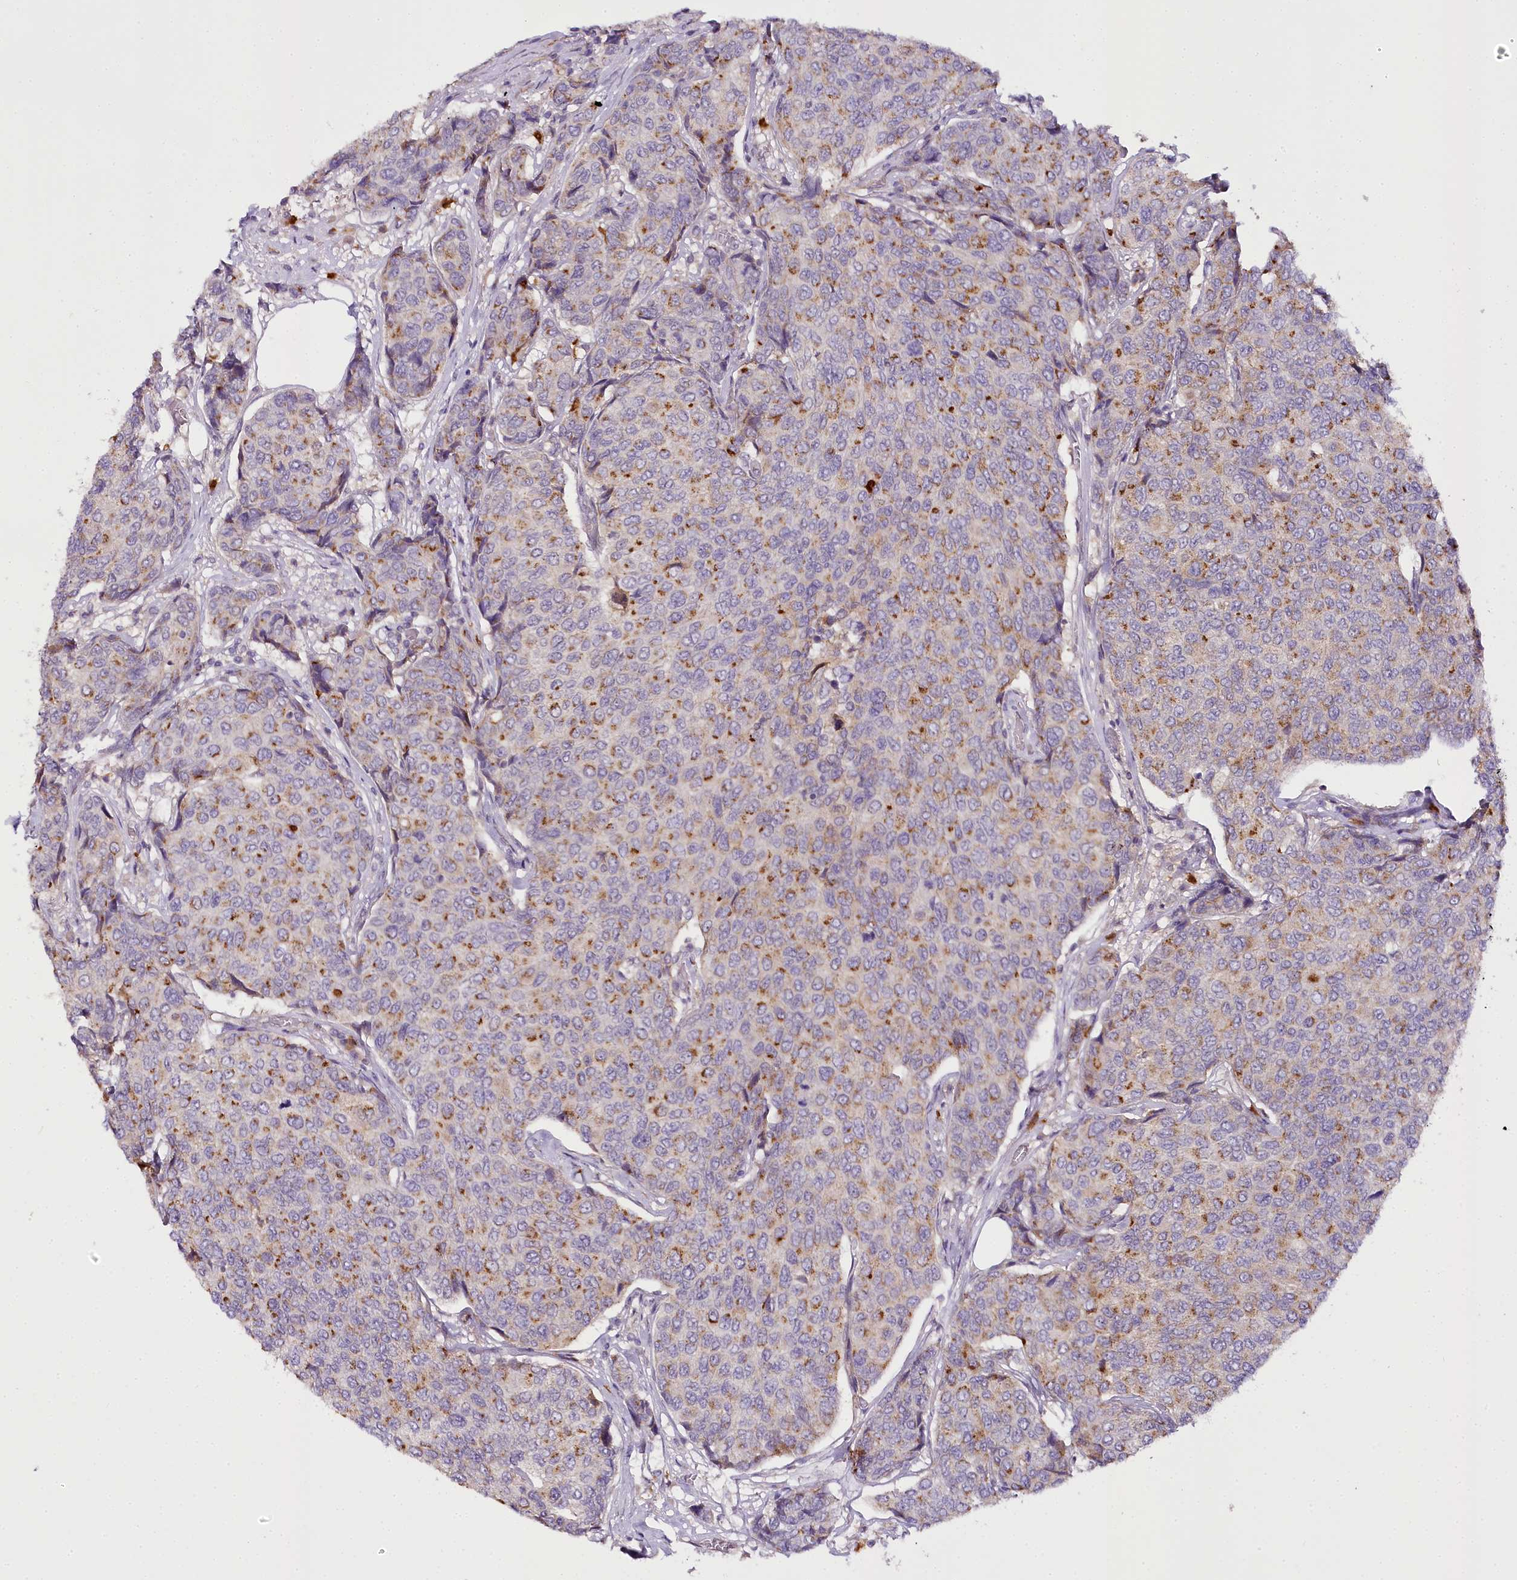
{"staining": {"intensity": "moderate", "quantity": "25%-75%", "location": "cytoplasmic/membranous"}, "tissue": "breast cancer", "cell_type": "Tumor cells", "image_type": "cancer", "snomed": [{"axis": "morphology", "description": "Duct carcinoma"}, {"axis": "topography", "description": "Breast"}], "caption": "IHC (DAB) staining of human invasive ductal carcinoma (breast) reveals moderate cytoplasmic/membranous protein positivity in about 25%-75% of tumor cells.", "gene": "VWA5A", "patient": {"sex": "female", "age": 55}}